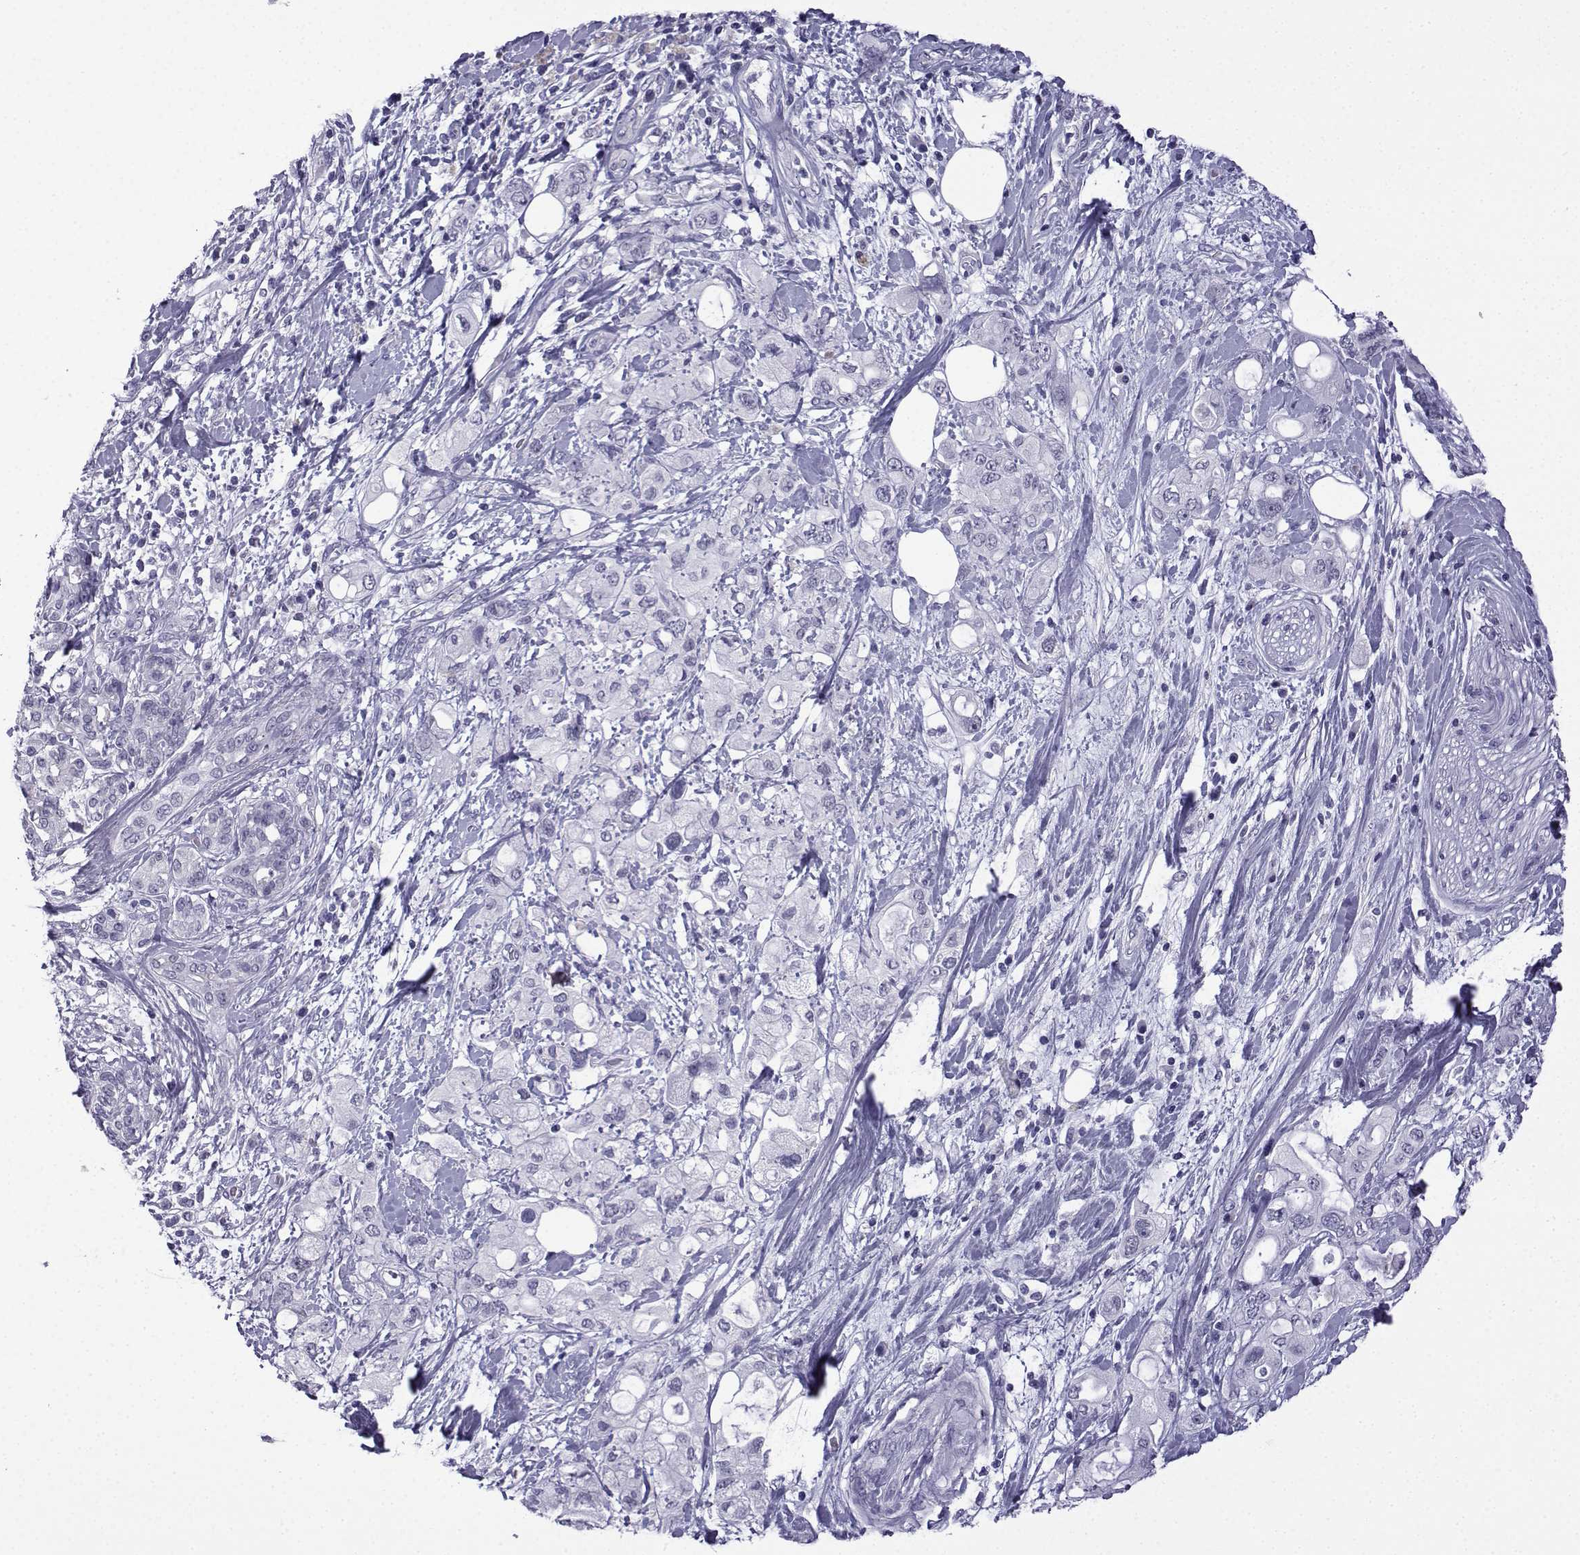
{"staining": {"intensity": "negative", "quantity": "none", "location": "none"}, "tissue": "pancreatic cancer", "cell_type": "Tumor cells", "image_type": "cancer", "snomed": [{"axis": "morphology", "description": "Adenocarcinoma, NOS"}, {"axis": "topography", "description": "Pancreas"}], "caption": "Pancreatic cancer stained for a protein using immunohistochemistry displays no positivity tumor cells.", "gene": "MRGBP", "patient": {"sex": "female", "age": 56}}